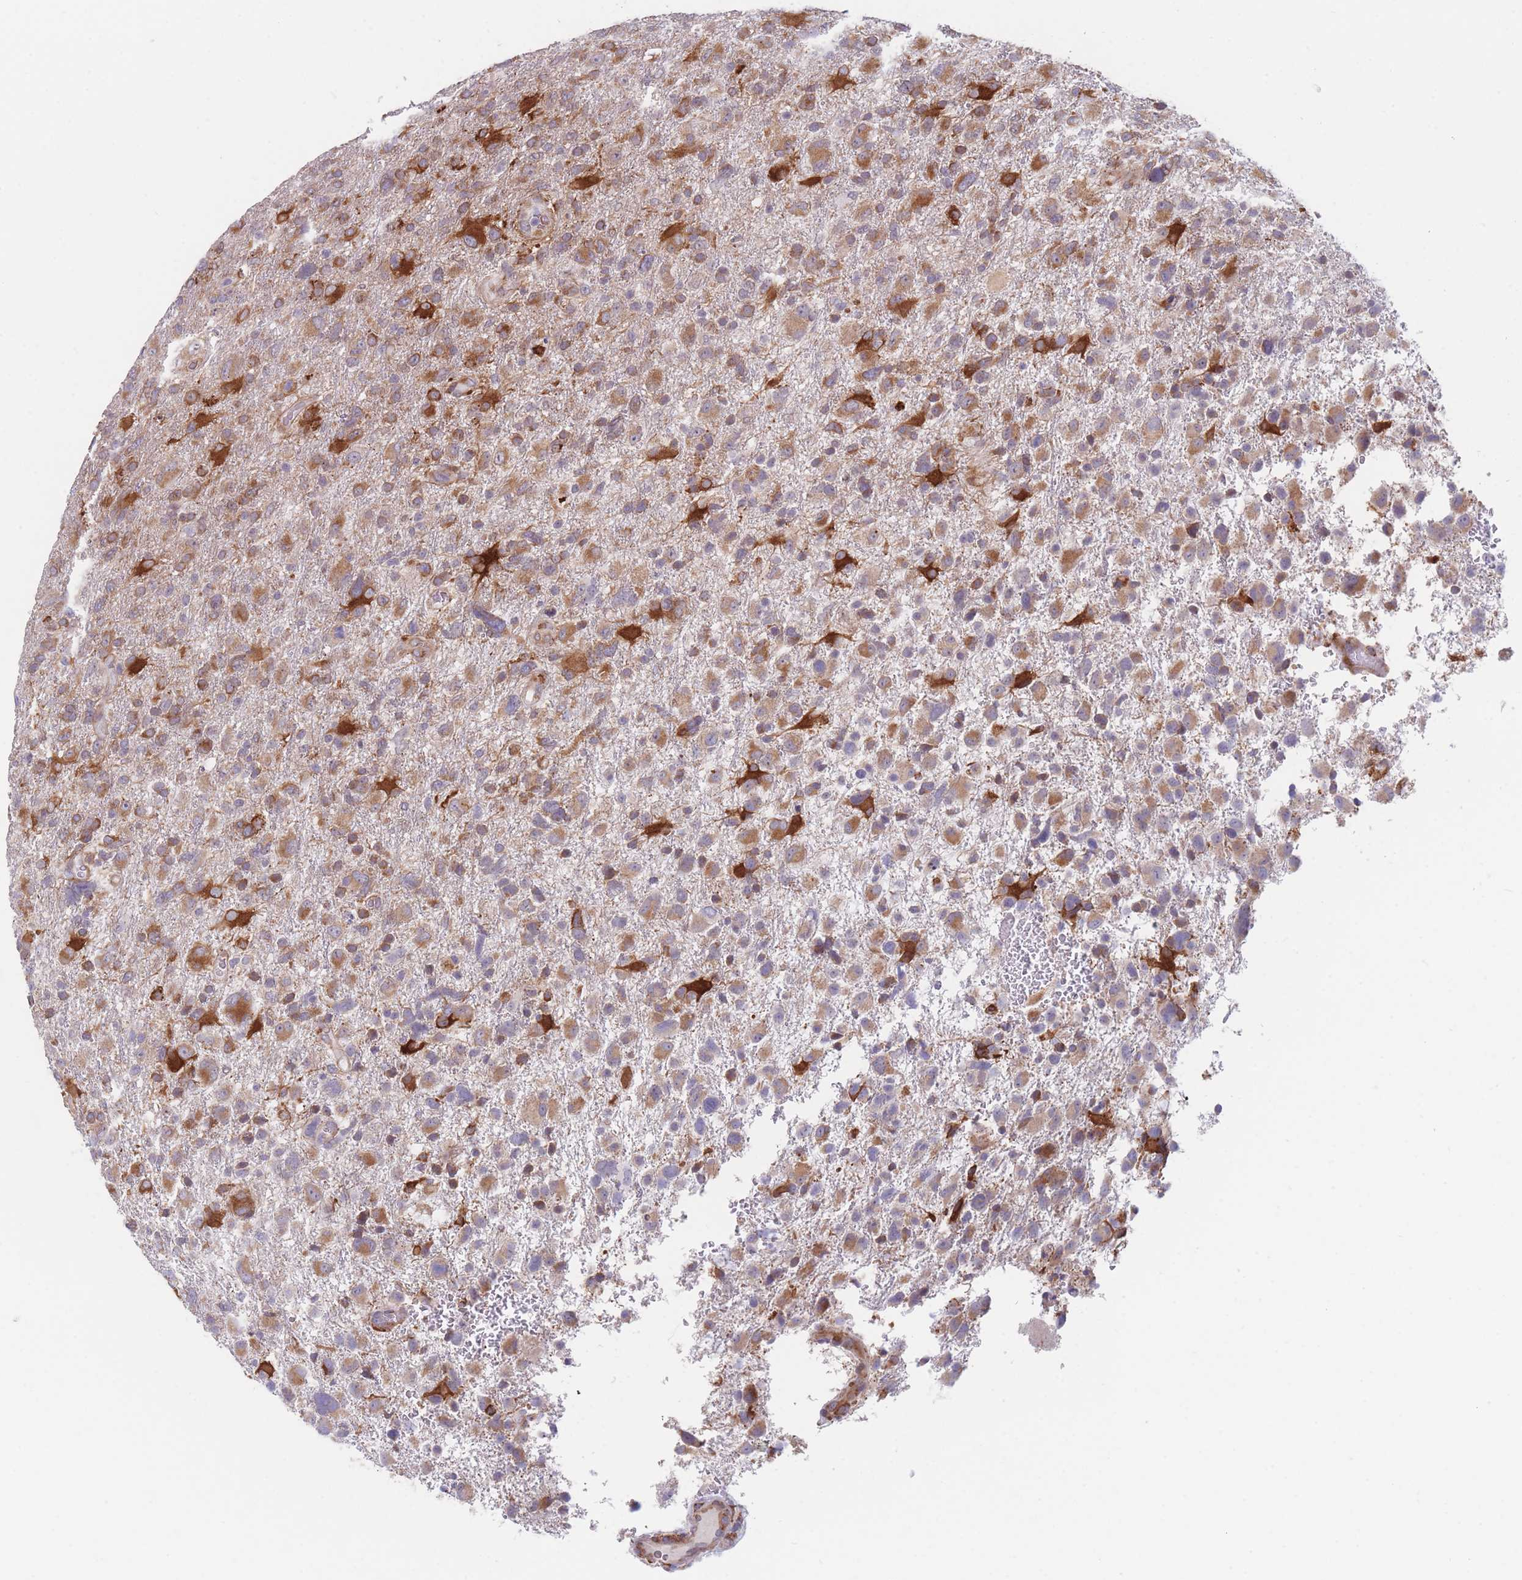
{"staining": {"intensity": "moderate", "quantity": ">75%", "location": "cytoplasmic/membranous"}, "tissue": "glioma", "cell_type": "Tumor cells", "image_type": "cancer", "snomed": [{"axis": "morphology", "description": "Glioma, malignant, High grade"}, {"axis": "topography", "description": "Brain"}], "caption": "The histopathology image reveals staining of malignant glioma (high-grade), revealing moderate cytoplasmic/membranous protein staining (brown color) within tumor cells.", "gene": "AK9", "patient": {"sex": "male", "age": 61}}